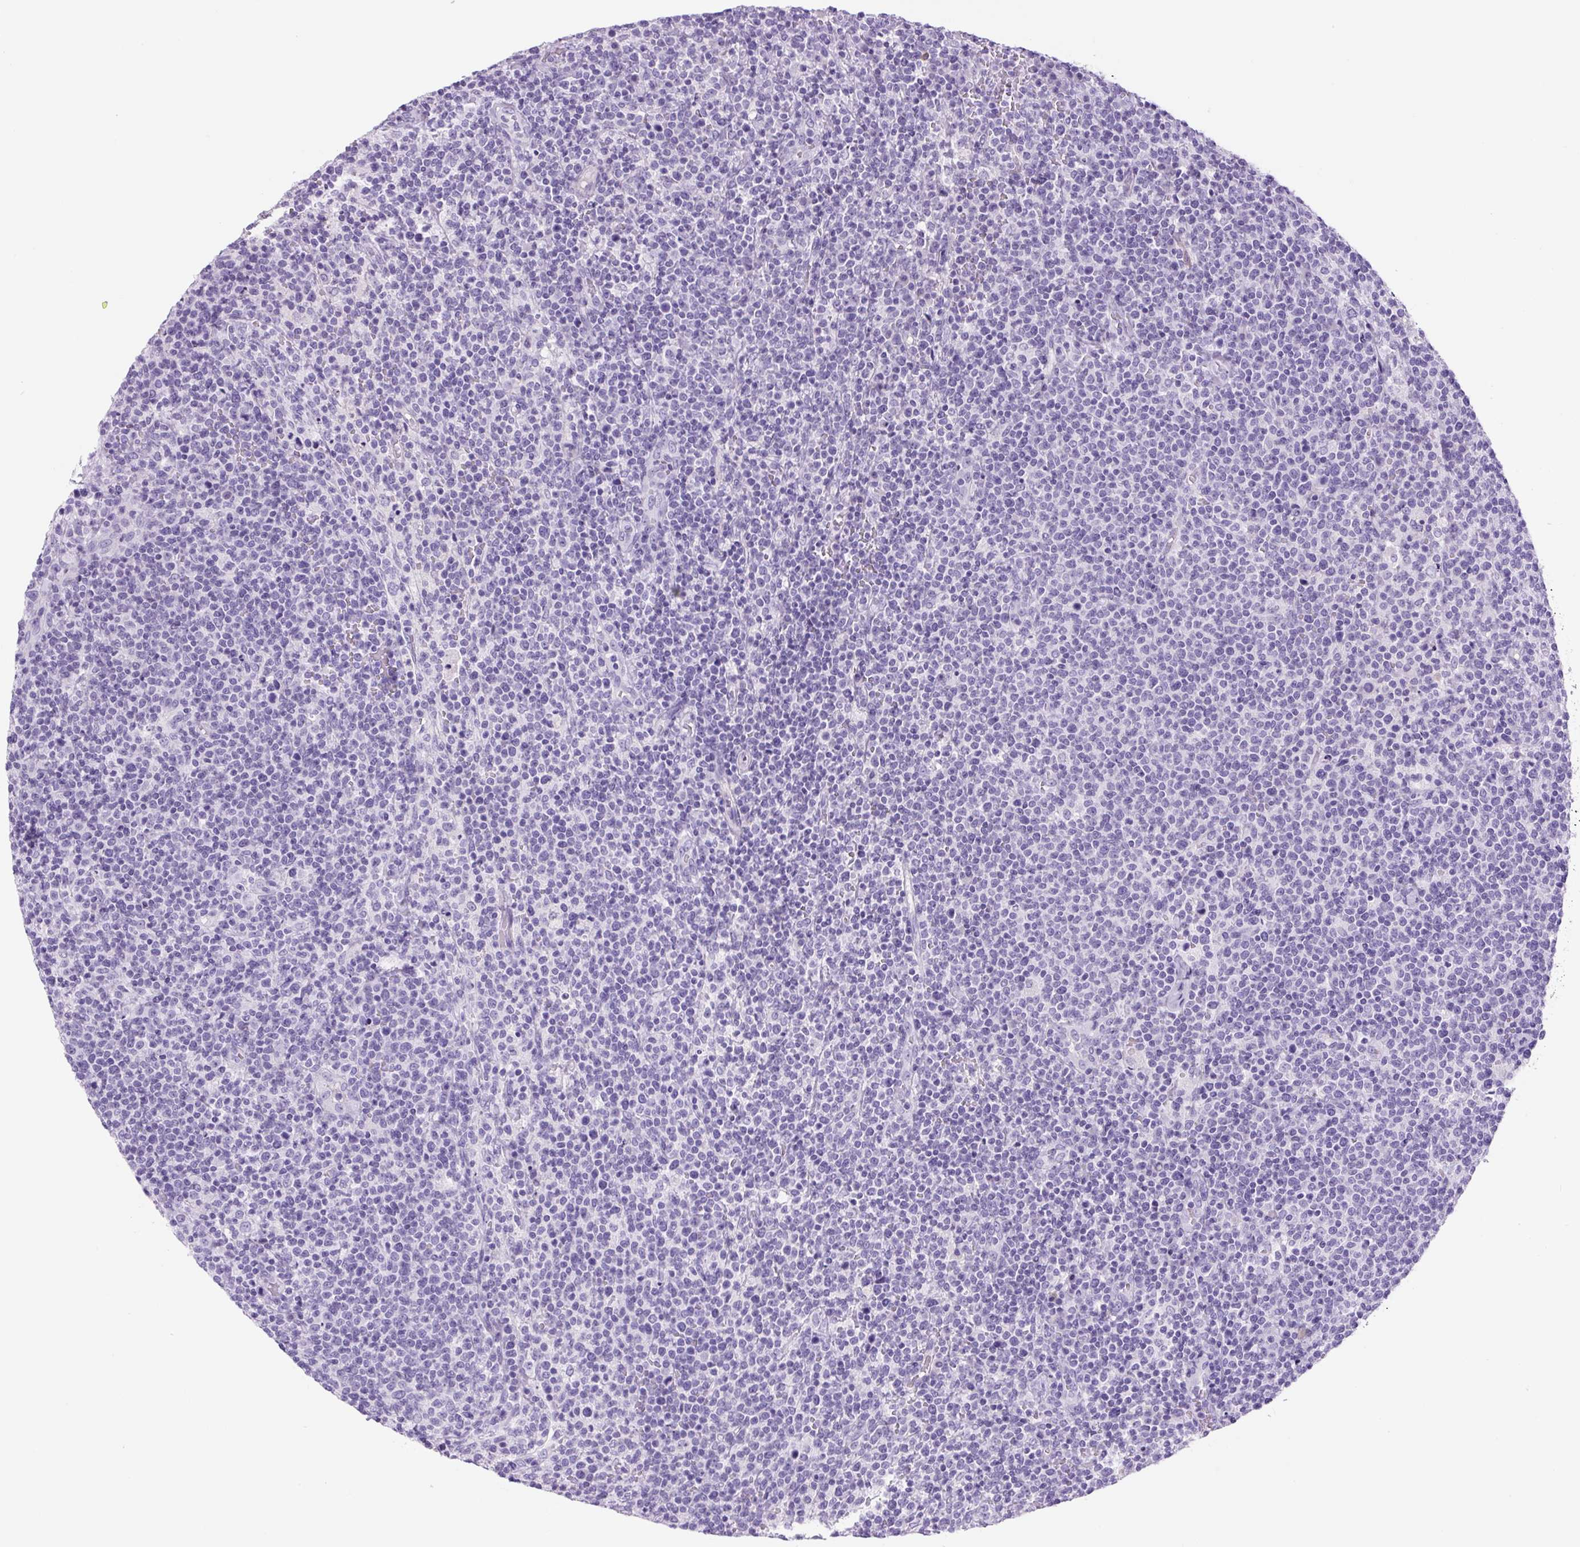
{"staining": {"intensity": "negative", "quantity": "none", "location": "none"}, "tissue": "lymphoma", "cell_type": "Tumor cells", "image_type": "cancer", "snomed": [{"axis": "morphology", "description": "Malignant lymphoma, non-Hodgkin's type, High grade"}, {"axis": "topography", "description": "Lymph node"}], "caption": "Histopathology image shows no significant protein staining in tumor cells of lymphoma.", "gene": "PRRT1", "patient": {"sex": "male", "age": 61}}